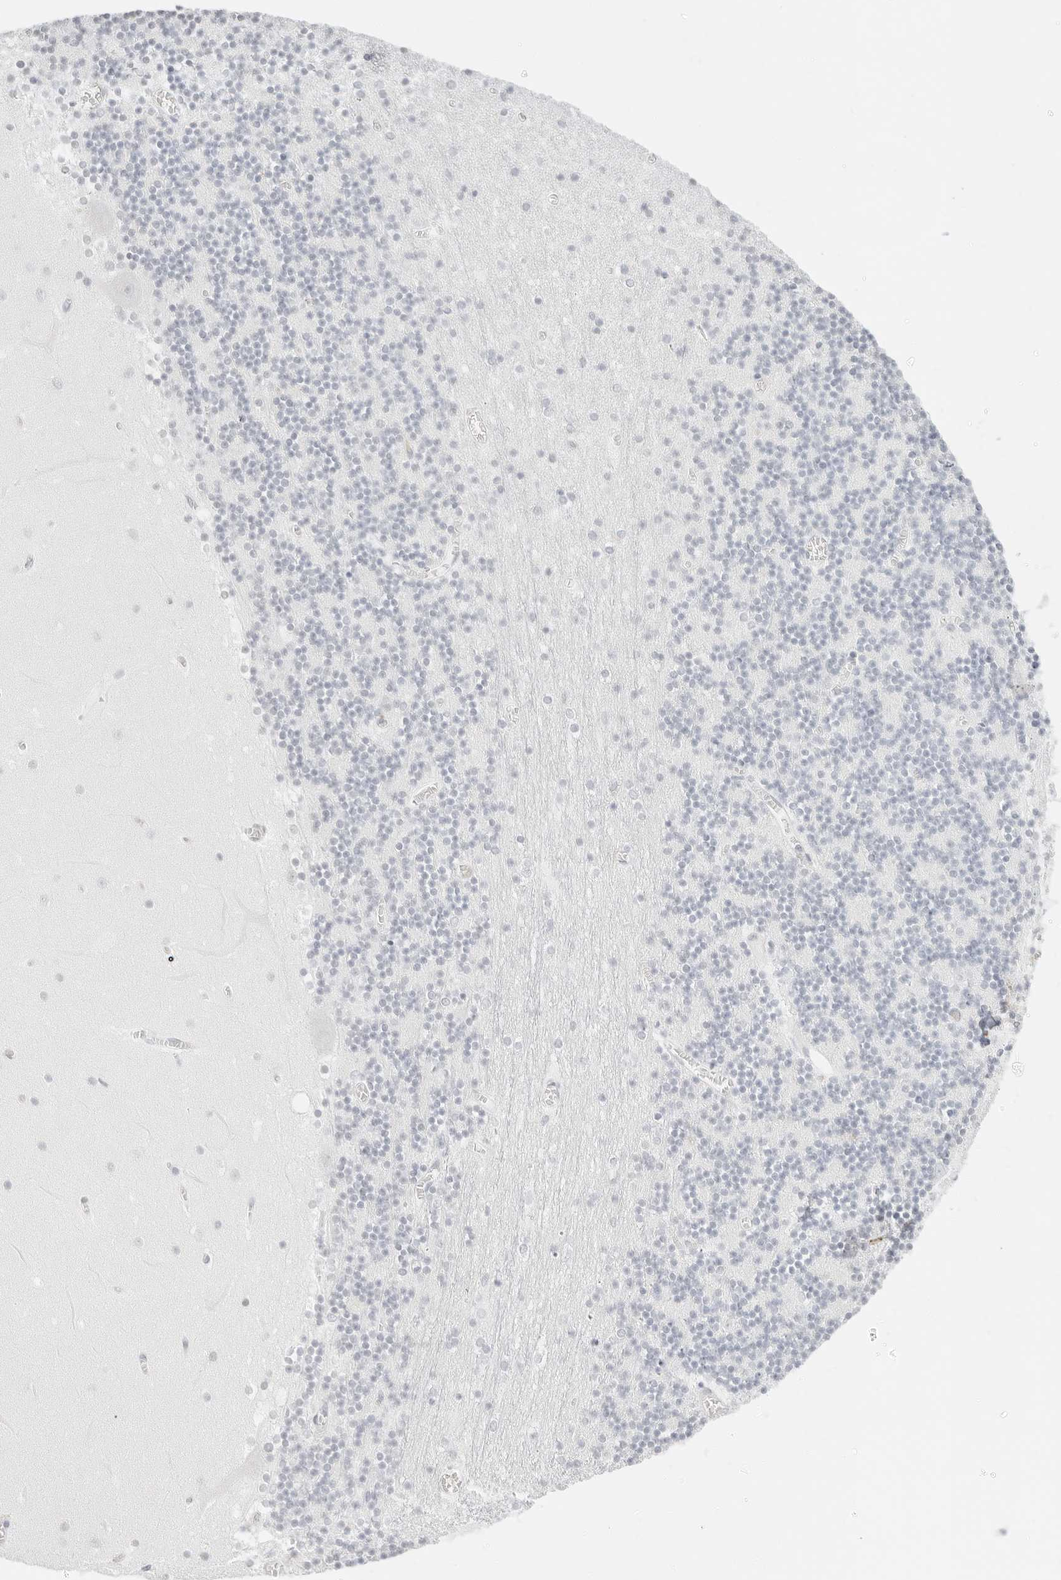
{"staining": {"intensity": "negative", "quantity": "none", "location": "none"}, "tissue": "cerebellum", "cell_type": "Cells in granular layer", "image_type": "normal", "snomed": [{"axis": "morphology", "description": "Normal tissue, NOS"}, {"axis": "topography", "description": "Cerebellum"}], "caption": "A photomicrograph of cerebellum stained for a protein exhibits no brown staining in cells in granular layer.", "gene": "FBLN5", "patient": {"sex": "female", "age": 28}}